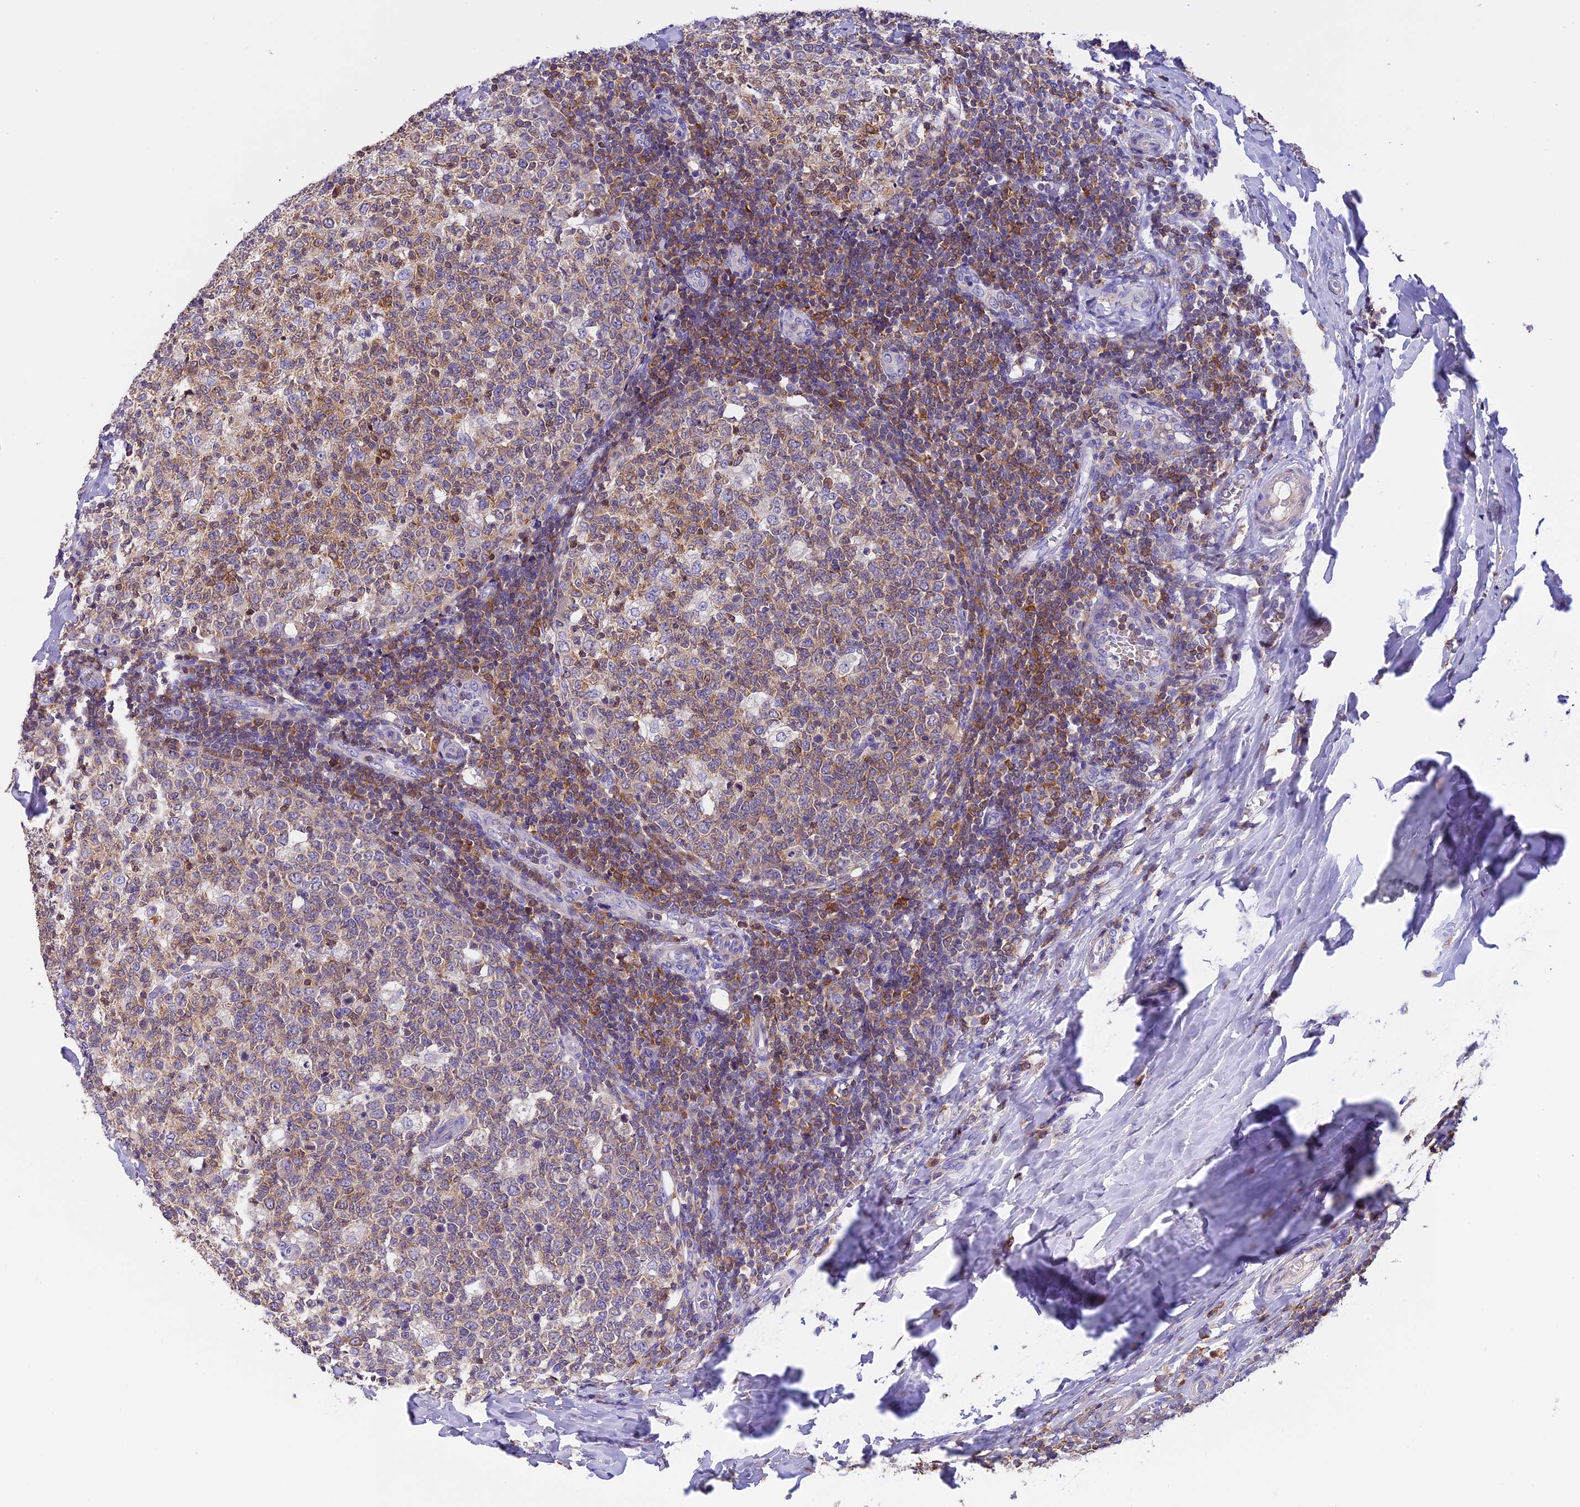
{"staining": {"intensity": "moderate", "quantity": "25%-75%", "location": "cytoplasmic/membranous"}, "tissue": "tonsil", "cell_type": "Germinal center cells", "image_type": "normal", "snomed": [{"axis": "morphology", "description": "Normal tissue, NOS"}, {"axis": "topography", "description": "Tonsil"}], "caption": "The immunohistochemical stain labels moderate cytoplasmic/membranous expression in germinal center cells of normal tonsil. (DAB = brown stain, brightfield microscopy at high magnification).", "gene": "LPXN", "patient": {"sex": "female", "age": 19}}